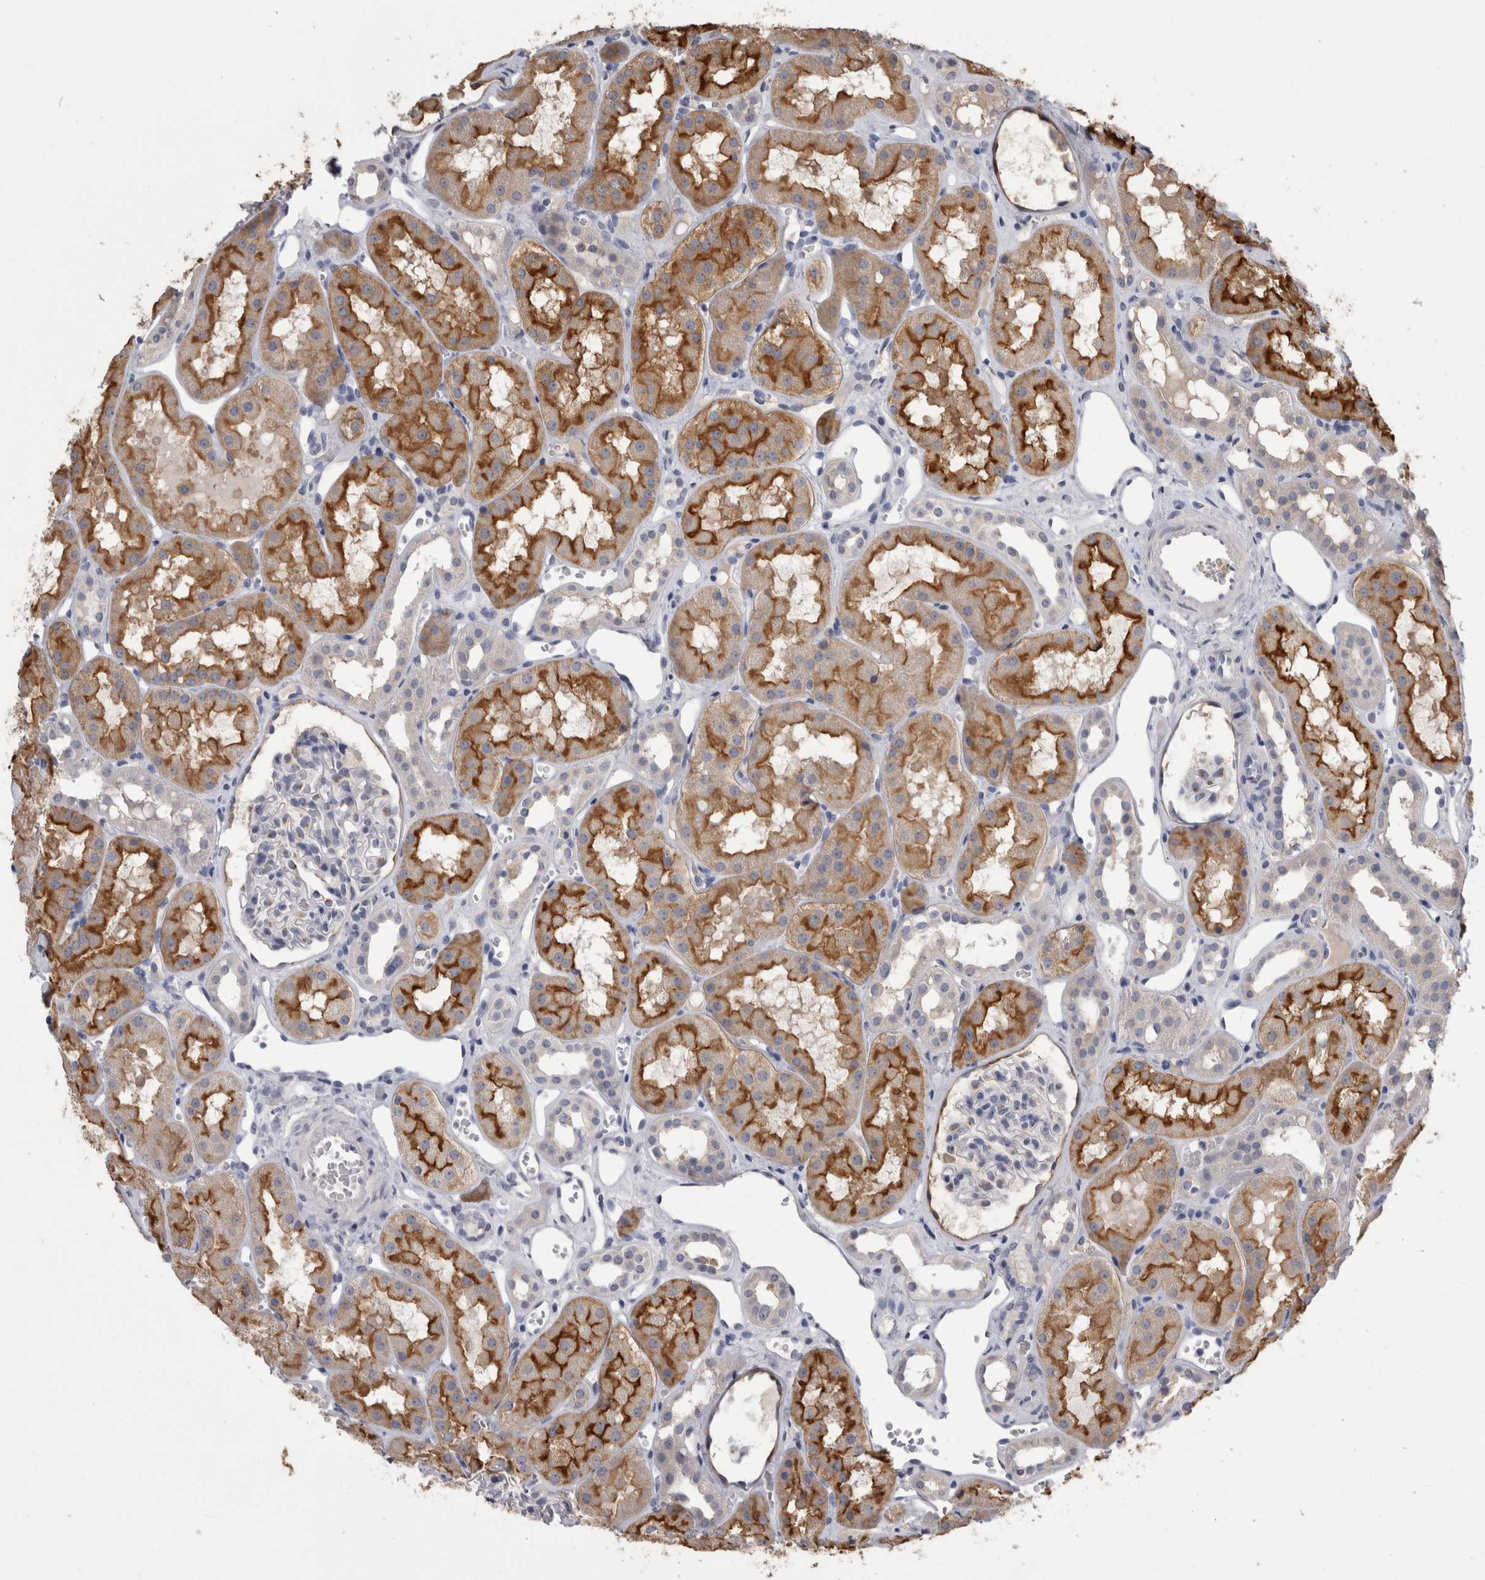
{"staining": {"intensity": "moderate", "quantity": "<25%", "location": "cytoplasmic/membranous"}, "tissue": "kidney", "cell_type": "Cells in glomeruli", "image_type": "normal", "snomed": [{"axis": "morphology", "description": "Normal tissue, NOS"}, {"axis": "topography", "description": "Kidney"}], "caption": "Immunohistochemistry of unremarkable human kidney shows low levels of moderate cytoplasmic/membranous staining in approximately <25% of cells in glomeruli. (DAB (3,3'-diaminobenzidine) IHC, brown staining for protein, blue staining for nuclei).", "gene": "ANXA13", "patient": {"sex": "male", "age": 16}}